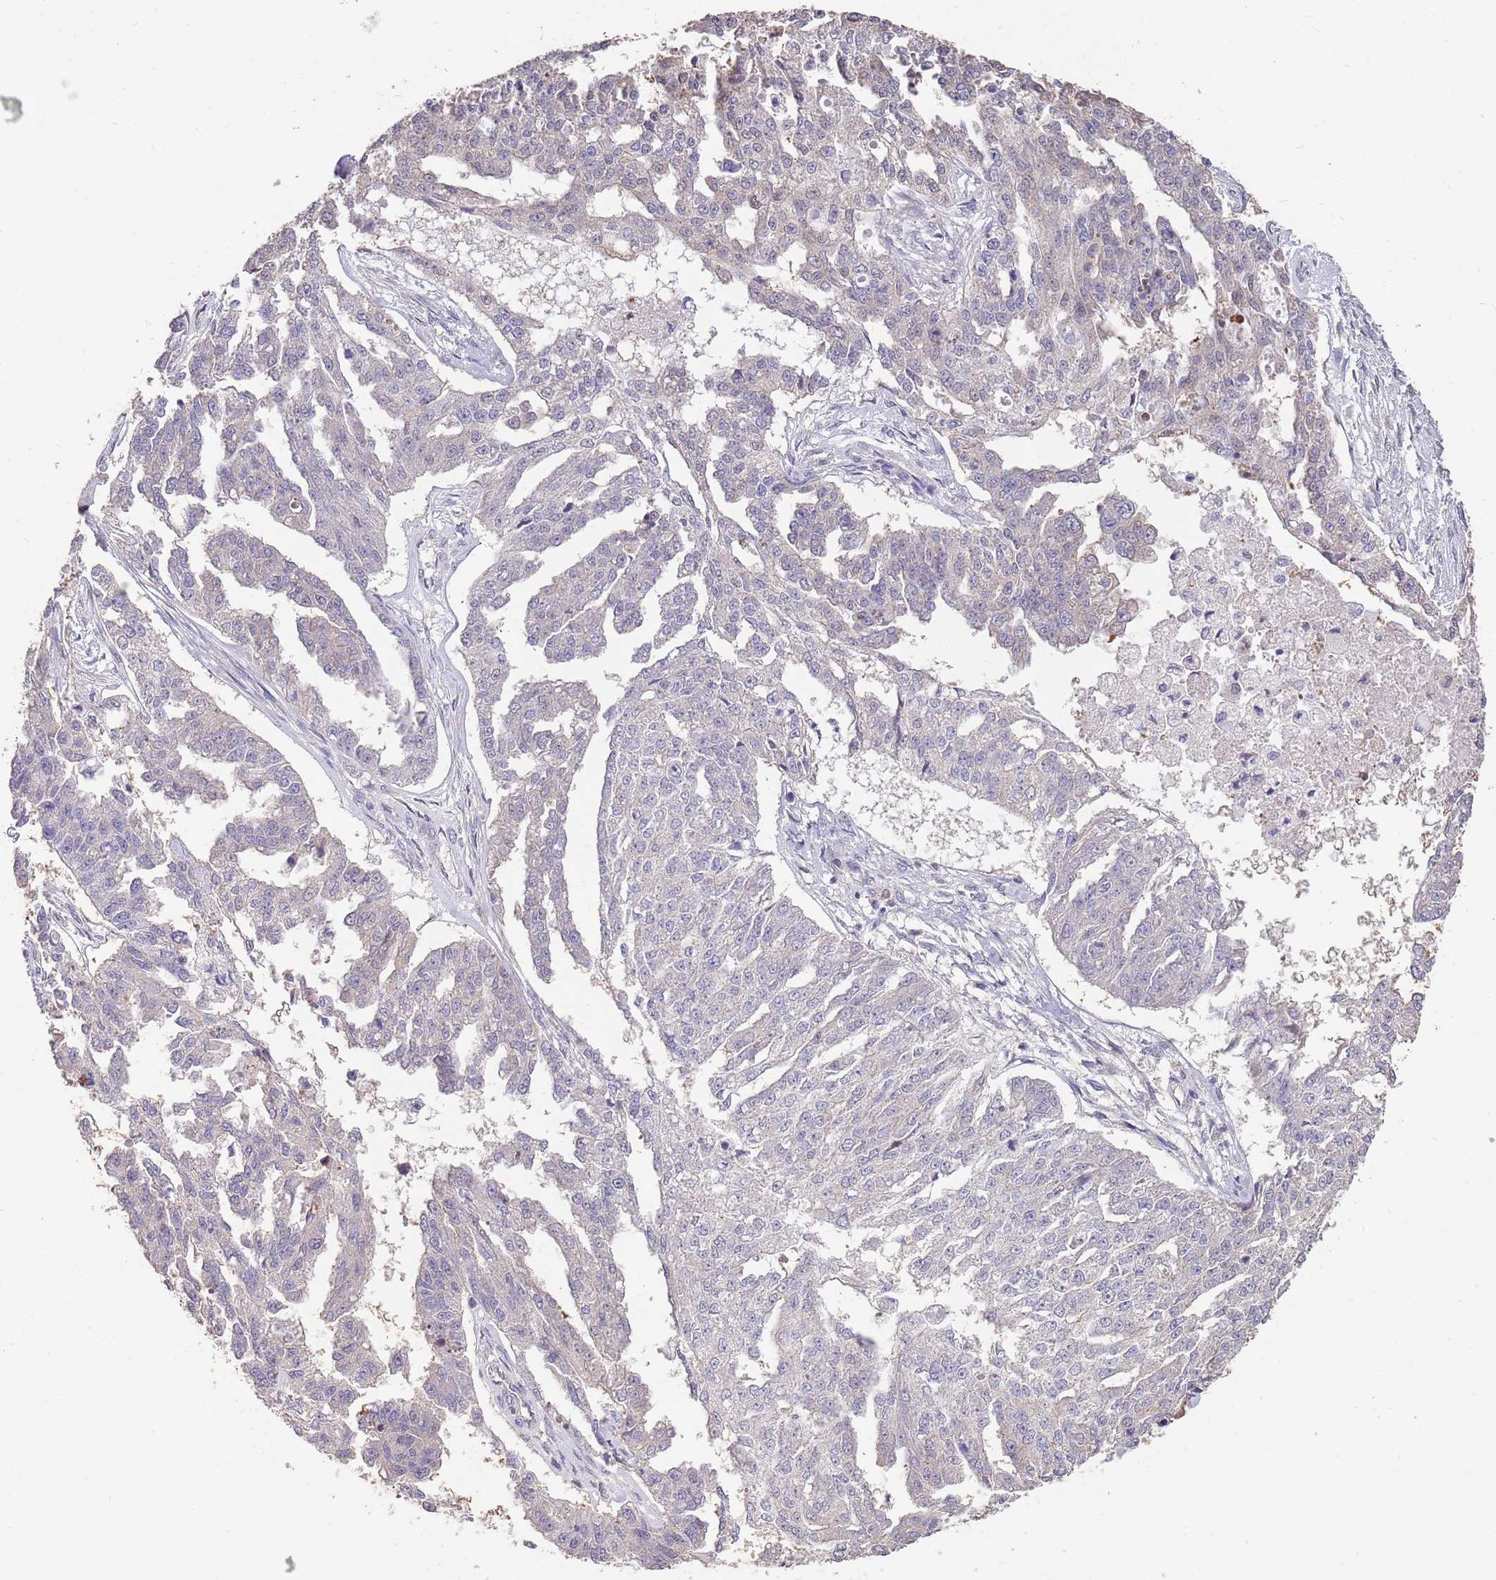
{"staining": {"intensity": "negative", "quantity": "none", "location": "none"}, "tissue": "ovarian cancer", "cell_type": "Tumor cells", "image_type": "cancer", "snomed": [{"axis": "morphology", "description": "Cystadenocarcinoma, serous, NOS"}, {"axis": "topography", "description": "Ovary"}], "caption": "IHC image of neoplastic tissue: ovarian cancer stained with DAB shows no significant protein staining in tumor cells.", "gene": "MARVELD2", "patient": {"sex": "female", "age": 58}}